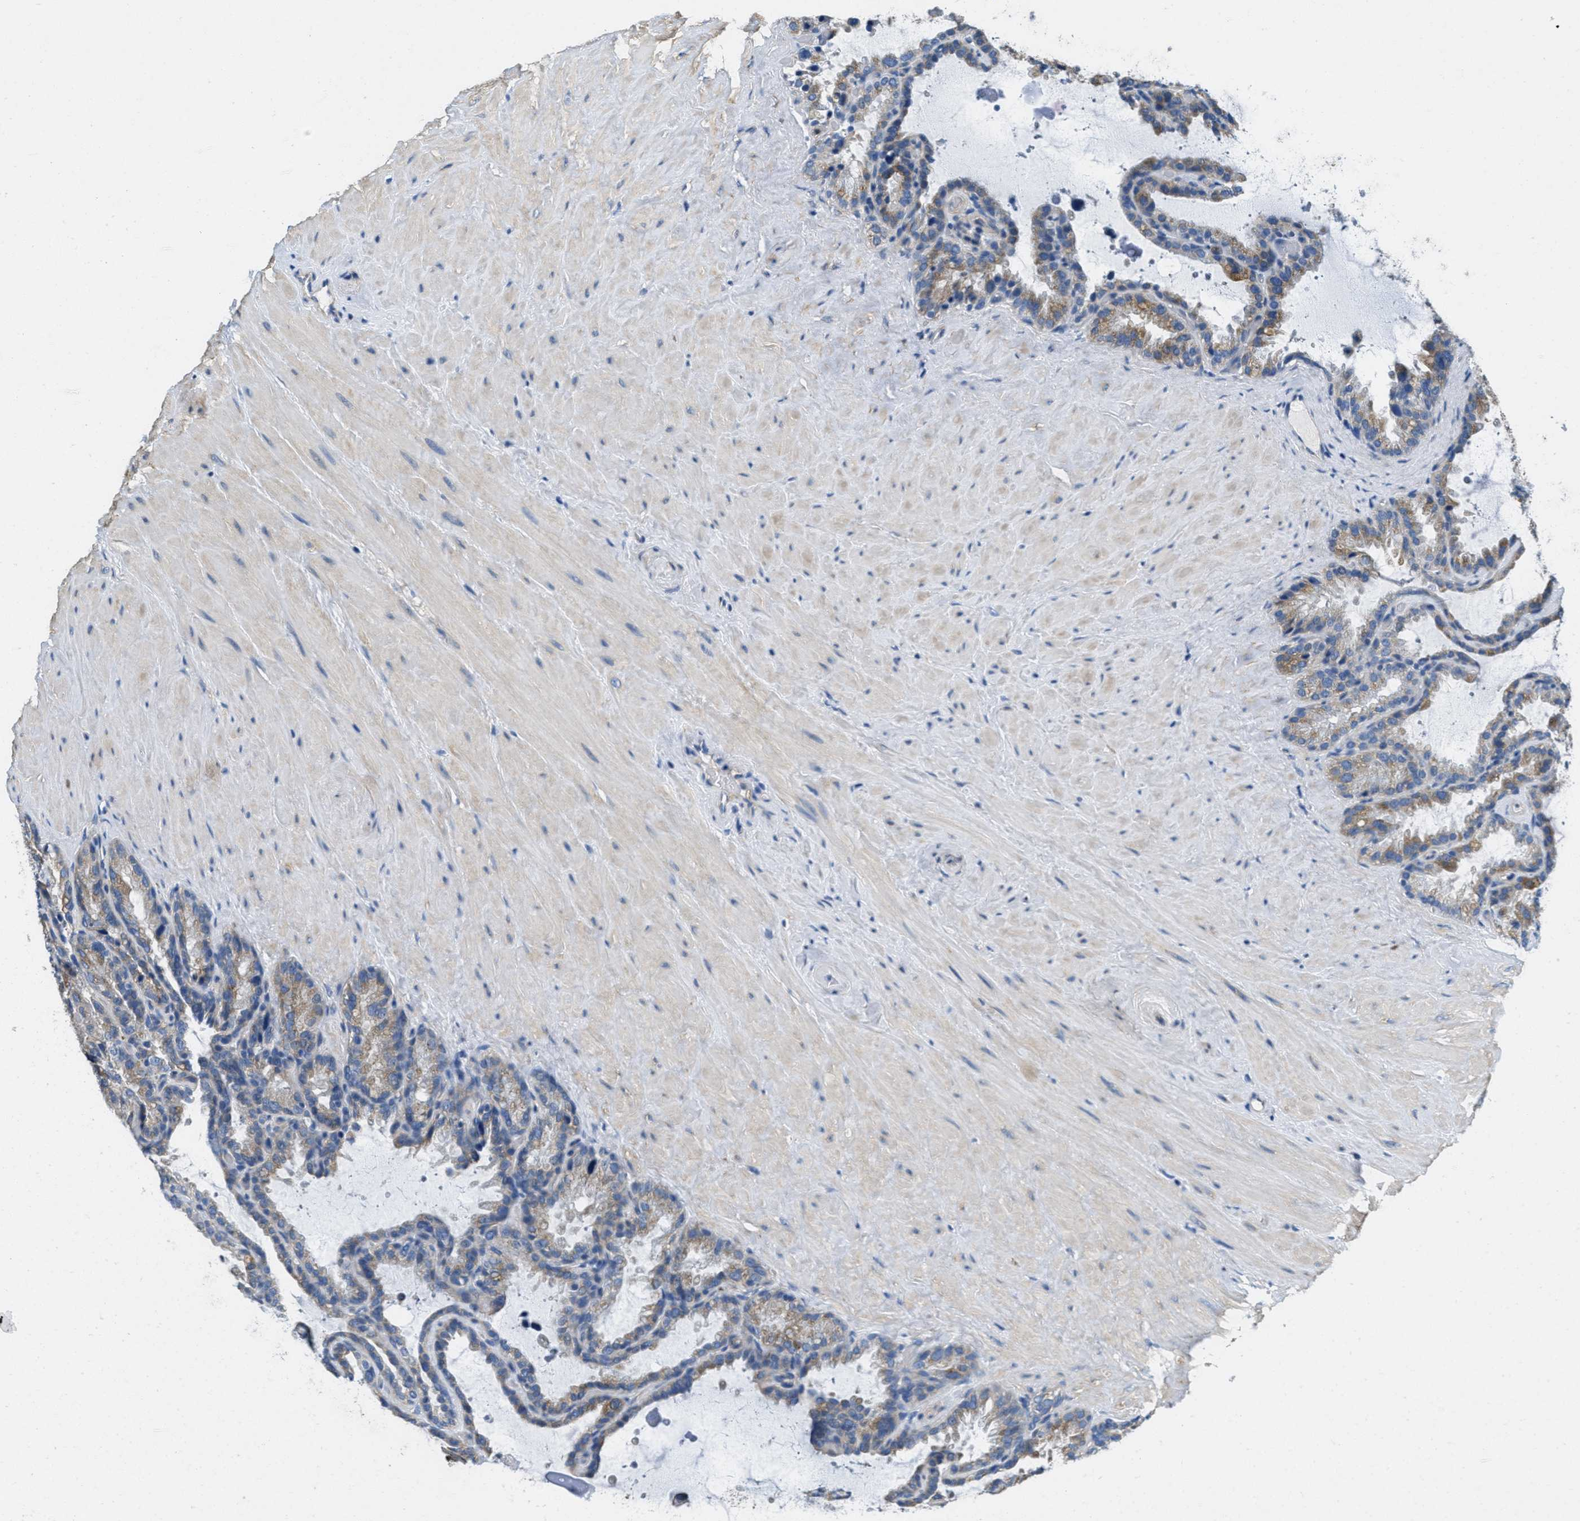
{"staining": {"intensity": "moderate", "quantity": "25%-75%", "location": "cytoplasmic/membranous"}, "tissue": "seminal vesicle", "cell_type": "Glandular cells", "image_type": "normal", "snomed": [{"axis": "morphology", "description": "Normal tissue, NOS"}, {"axis": "topography", "description": "Seminal veicle"}], "caption": "Moderate cytoplasmic/membranous staining for a protein is seen in approximately 25%-75% of glandular cells of benign seminal vesicle using IHC.", "gene": "TOMM70", "patient": {"sex": "male", "age": 46}}